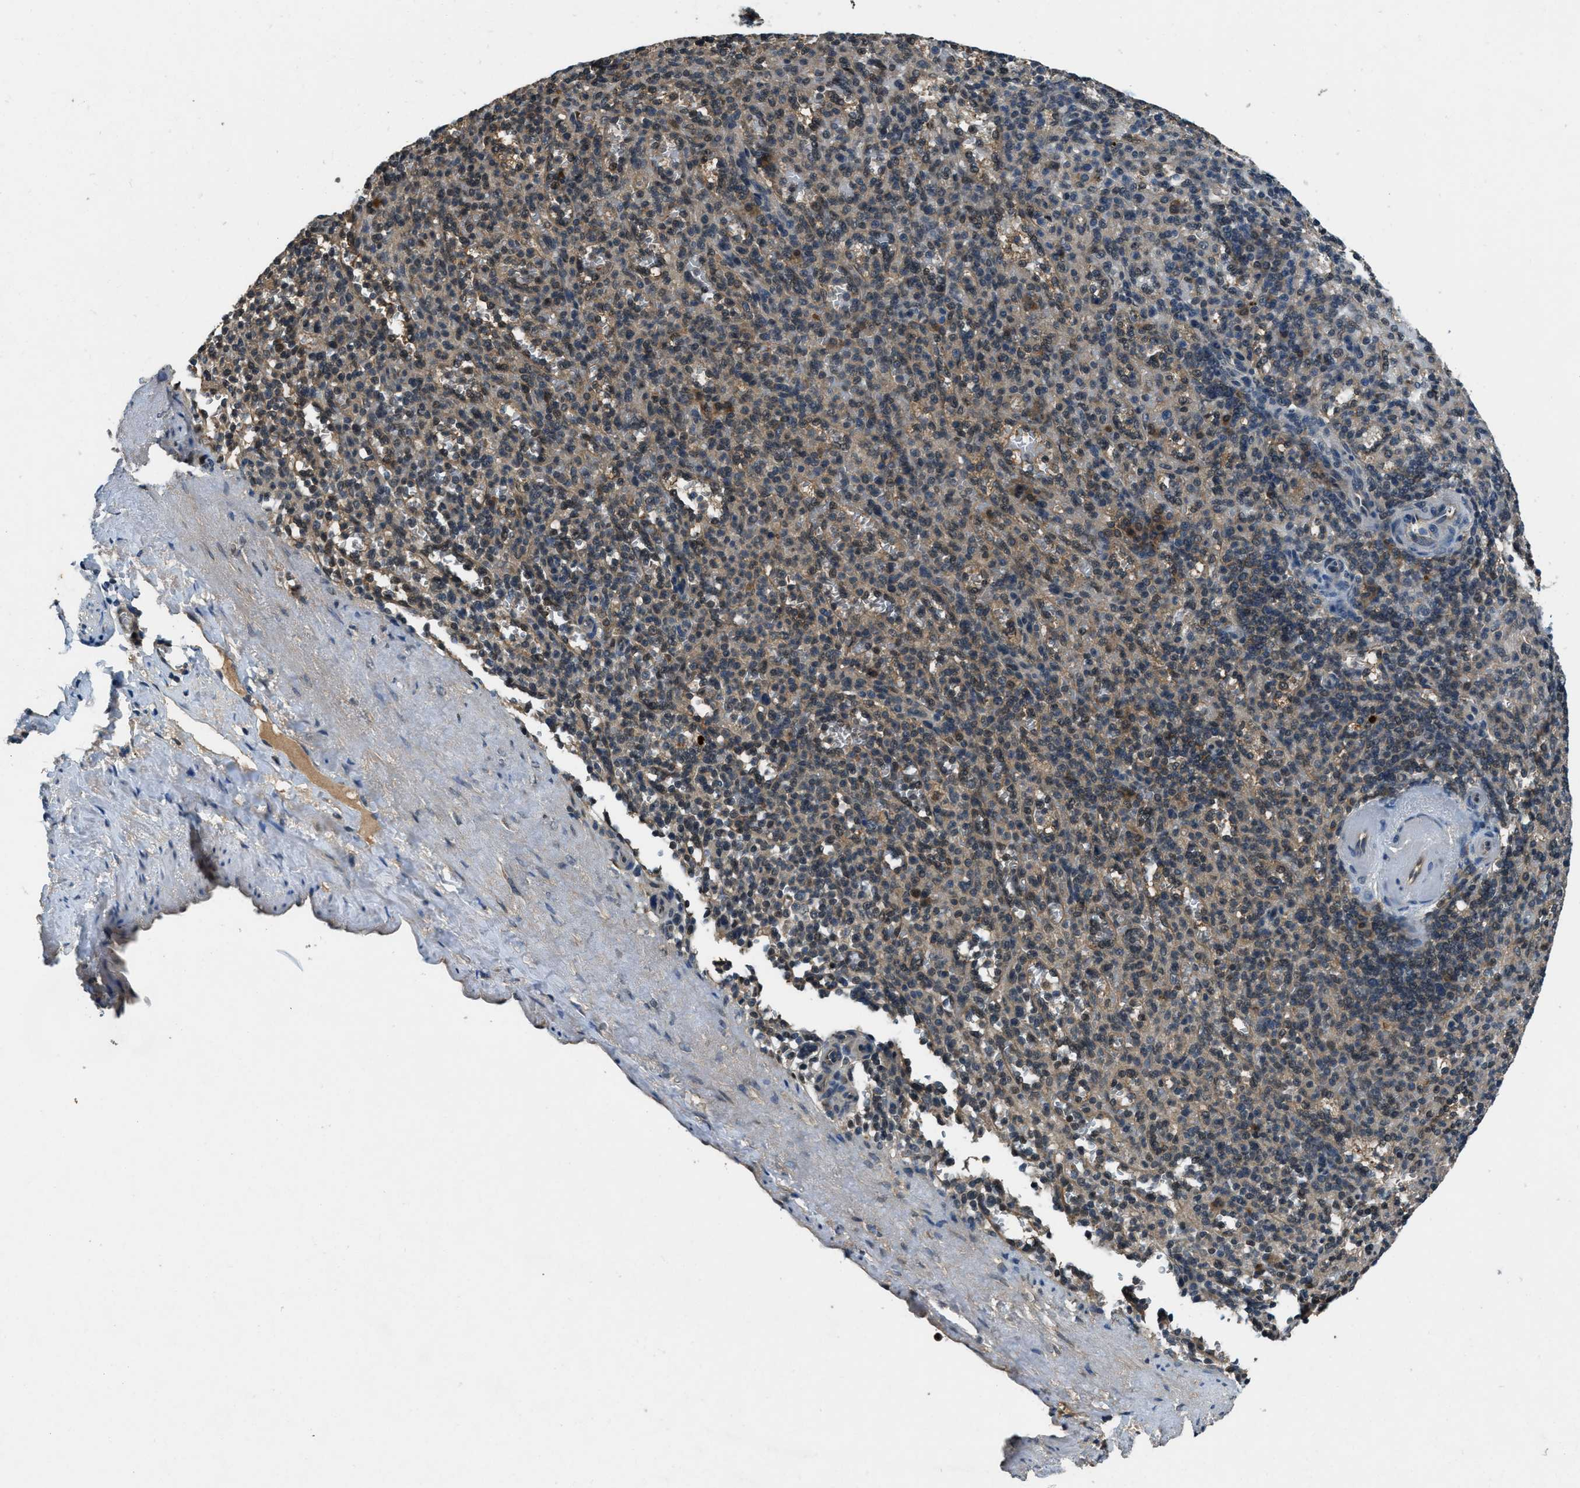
{"staining": {"intensity": "weak", "quantity": ">75%", "location": "cytoplasmic/membranous,nuclear"}, "tissue": "spleen", "cell_type": "Cells in red pulp", "image_type": "normal", "snomed": [{"axis": "morphology", "description": "Normal tissue, NOS"}, {"axis": "topography", "description": "Spleen"}], "caption": "Benign spleen demonstrates weak cytoplasmic/membranous,nuclear positivity in approximately >75% of cells in red pulp, visualized by immunohistochemistry.", "gene": "DUSP6", "patient": {"sex": "female", "age": 74}}